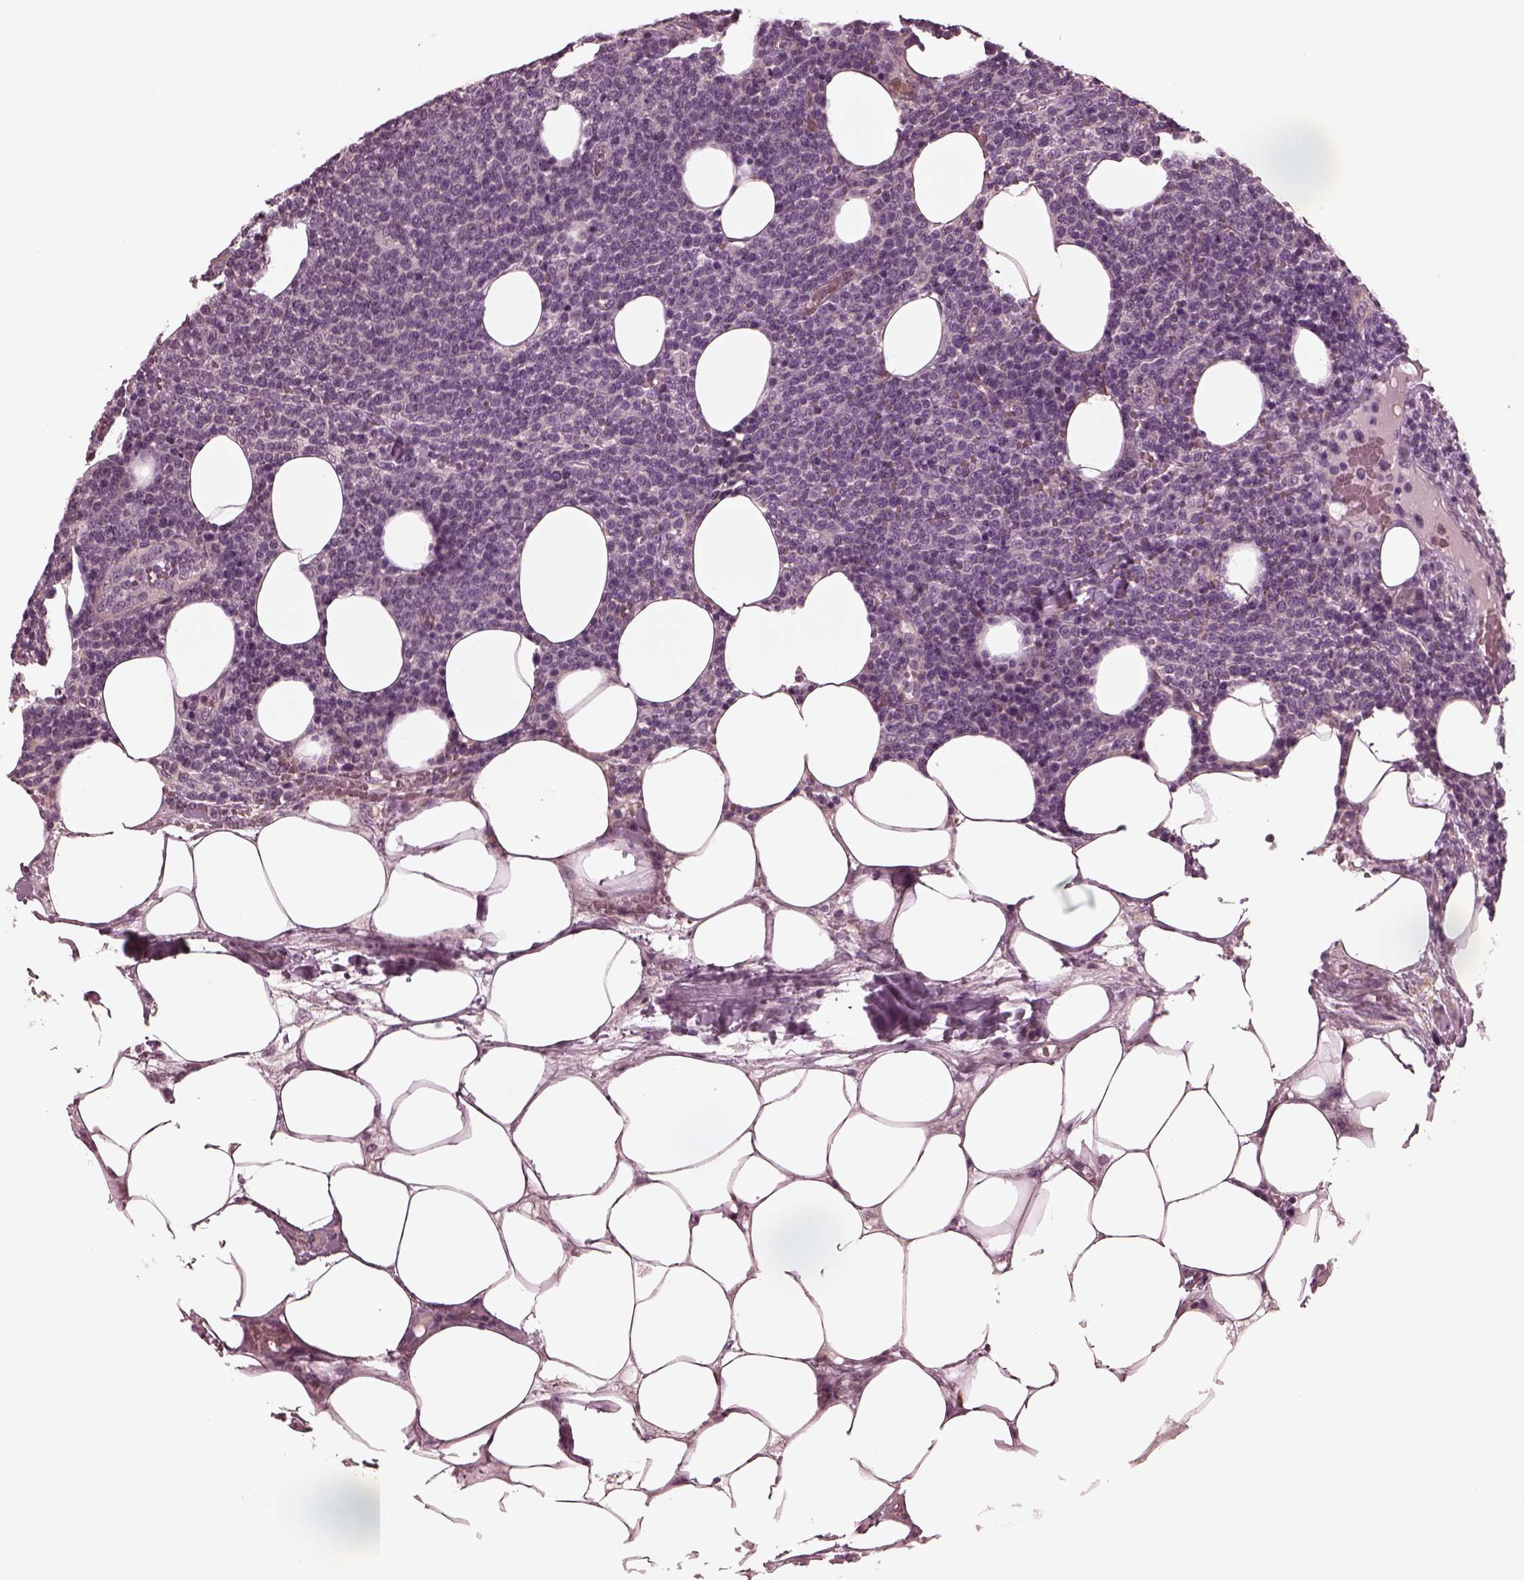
{"staining": {"intensity": "negative", "quantity": "none", "location": "none"}, "tissue": "lymphoma", "cell_type": "Tumor cells", "image_type": "cancer", "snomed": [{"axis": "morphology", "description": "Malignant lymphoma, non-Hodgkin's type, High grade"}, {"axis": "topography", "description": "Lymph node"}], "caption": "This histopathology image is of lymphoma stained with immunohistochemistry (IHC) to label a protein in brown with the nuclei are counter-stained blue. There is no positivity in tumor cells.", "gene": "KIF6", "patient": {"sex": "male", "age": 61}}